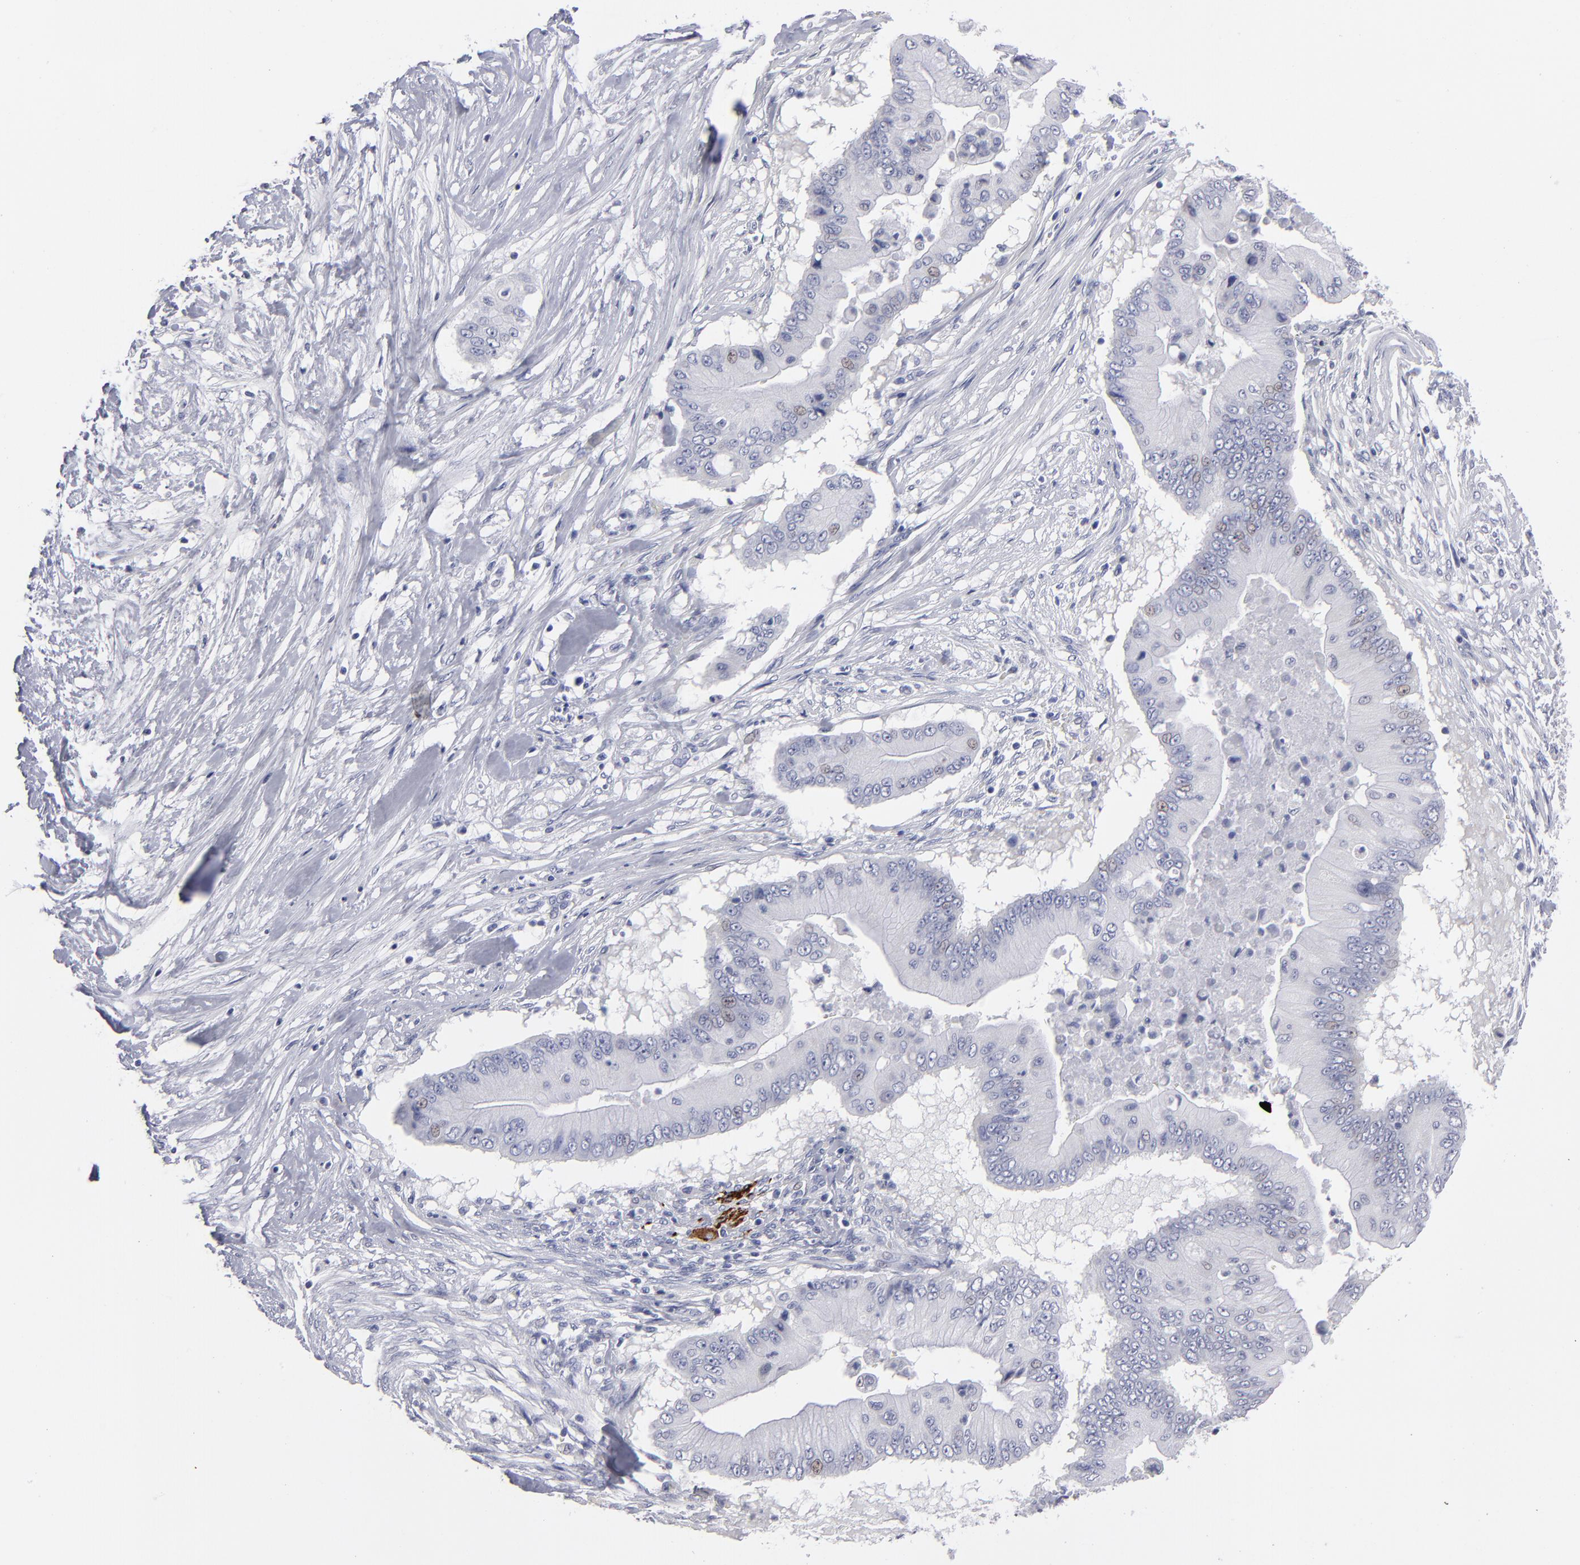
{"staining": {"intensity": "negative", "quantity": "none", "location": "none"}, "tissue": "pancreatic cancer", "cell_type": "Tumor cells", "image_type": "cancer", "snomed": [{"axis": "morphology", "description": "Adenocarcinoma, NOS"}, {"axis": "topography", "description": "Pancreas"}], "caption": "There is no significant expression in tumor cells of pancreatic cancer.", "gene": "CADM3", "patient": {"sex": "male", "age": 62}}